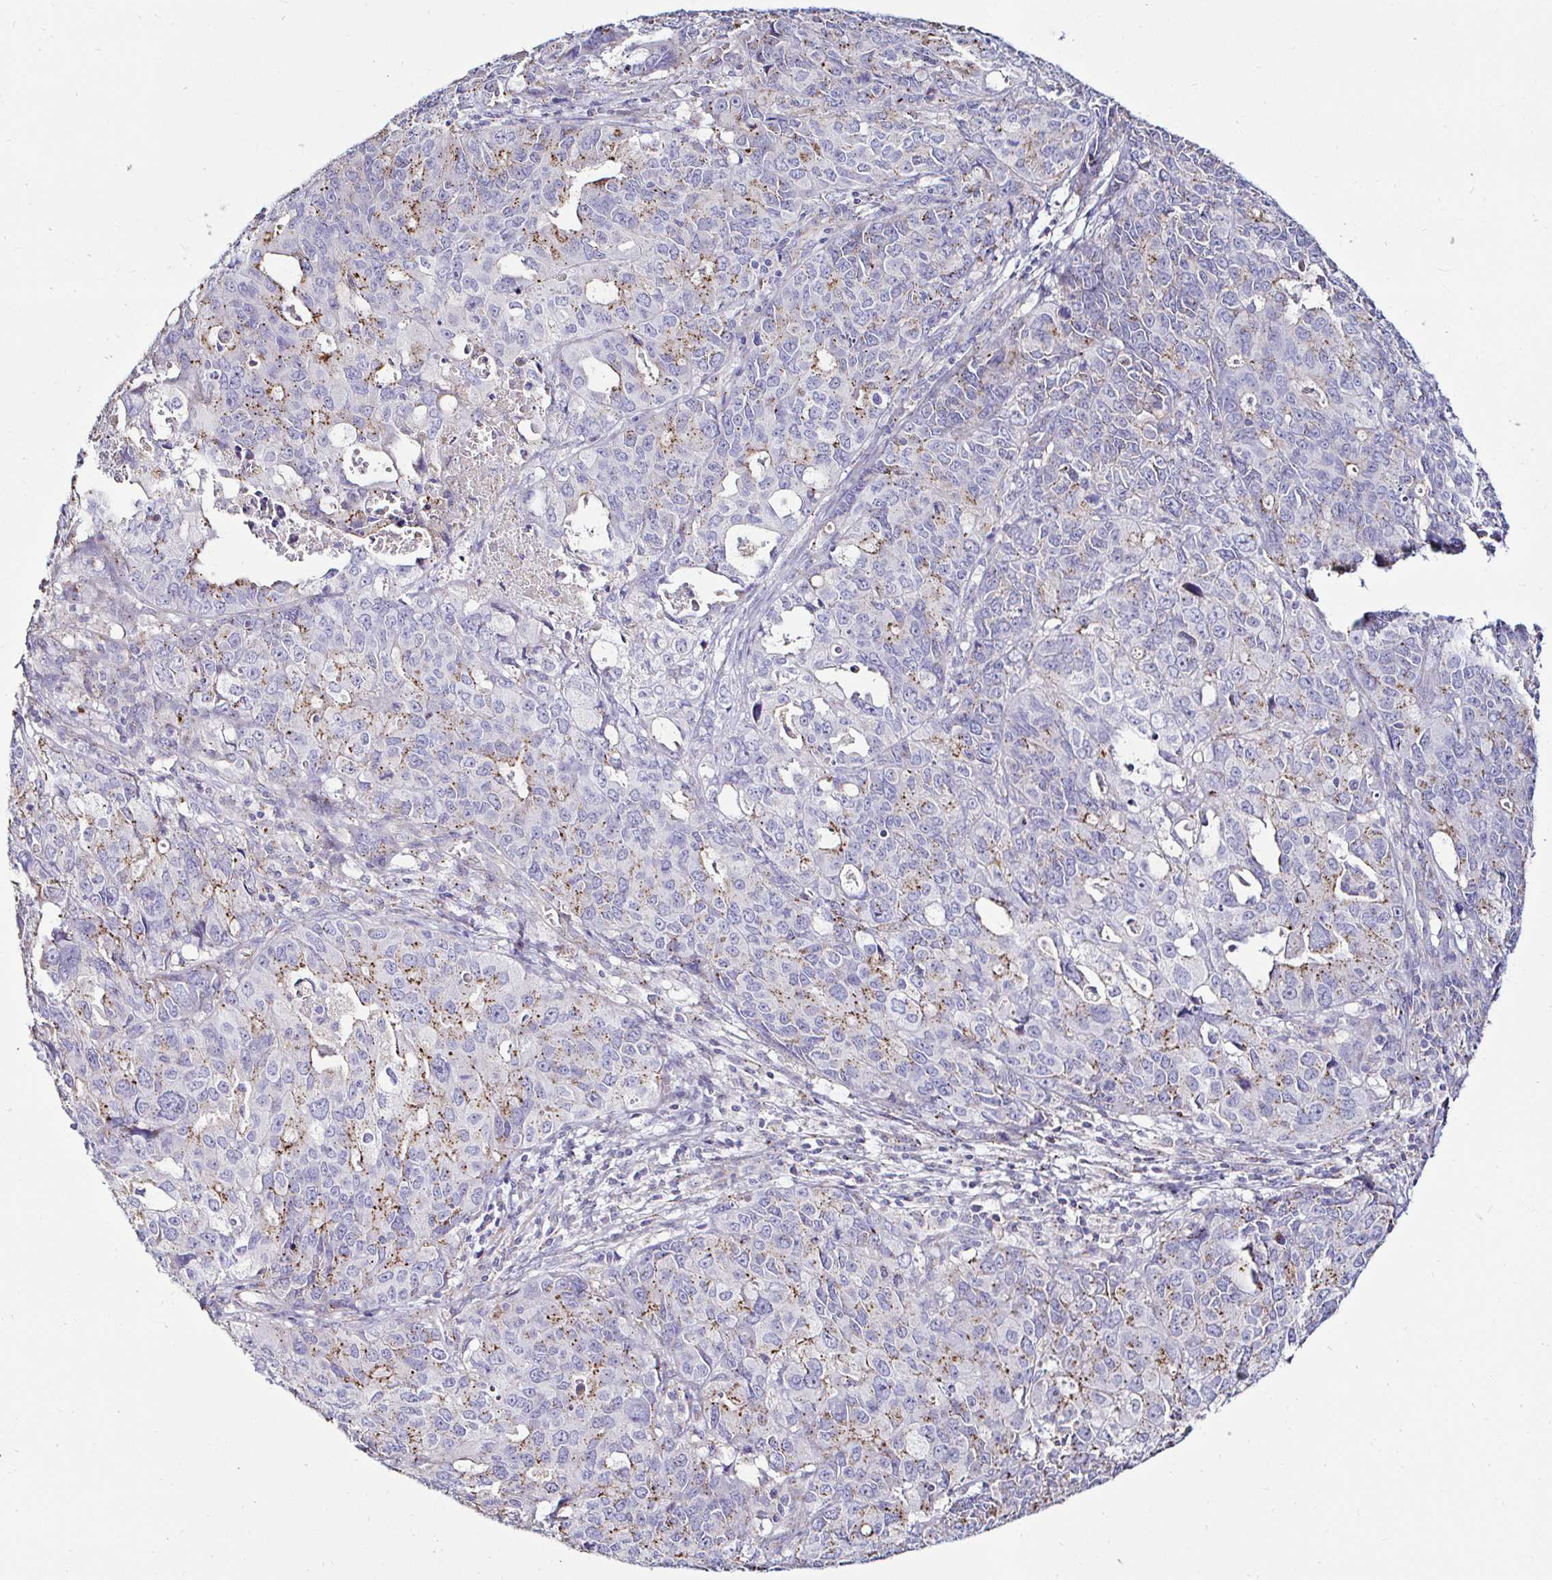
{"staining": {"intensity": "moderate", "quantity": "<25%", "location": "cytoplasmic/membranous"}, "tissue": "endometrial cancer", "cell_type": "Tumor cells", "image_type": "cancer", "snomed": [{"axis": "morphology", "description": "Adenocarcinoma, NOS"}, {"axis": "topography", "description": "Uterus"}], "caption": "Protein analysis of adenocarcinoma (endometrial) tissue shows moderate cytoplasmic/membranous expression in approximately <25% of tumor cells.", "gene": "GALNS", "patient": {"sex": "female", "age": 79}}